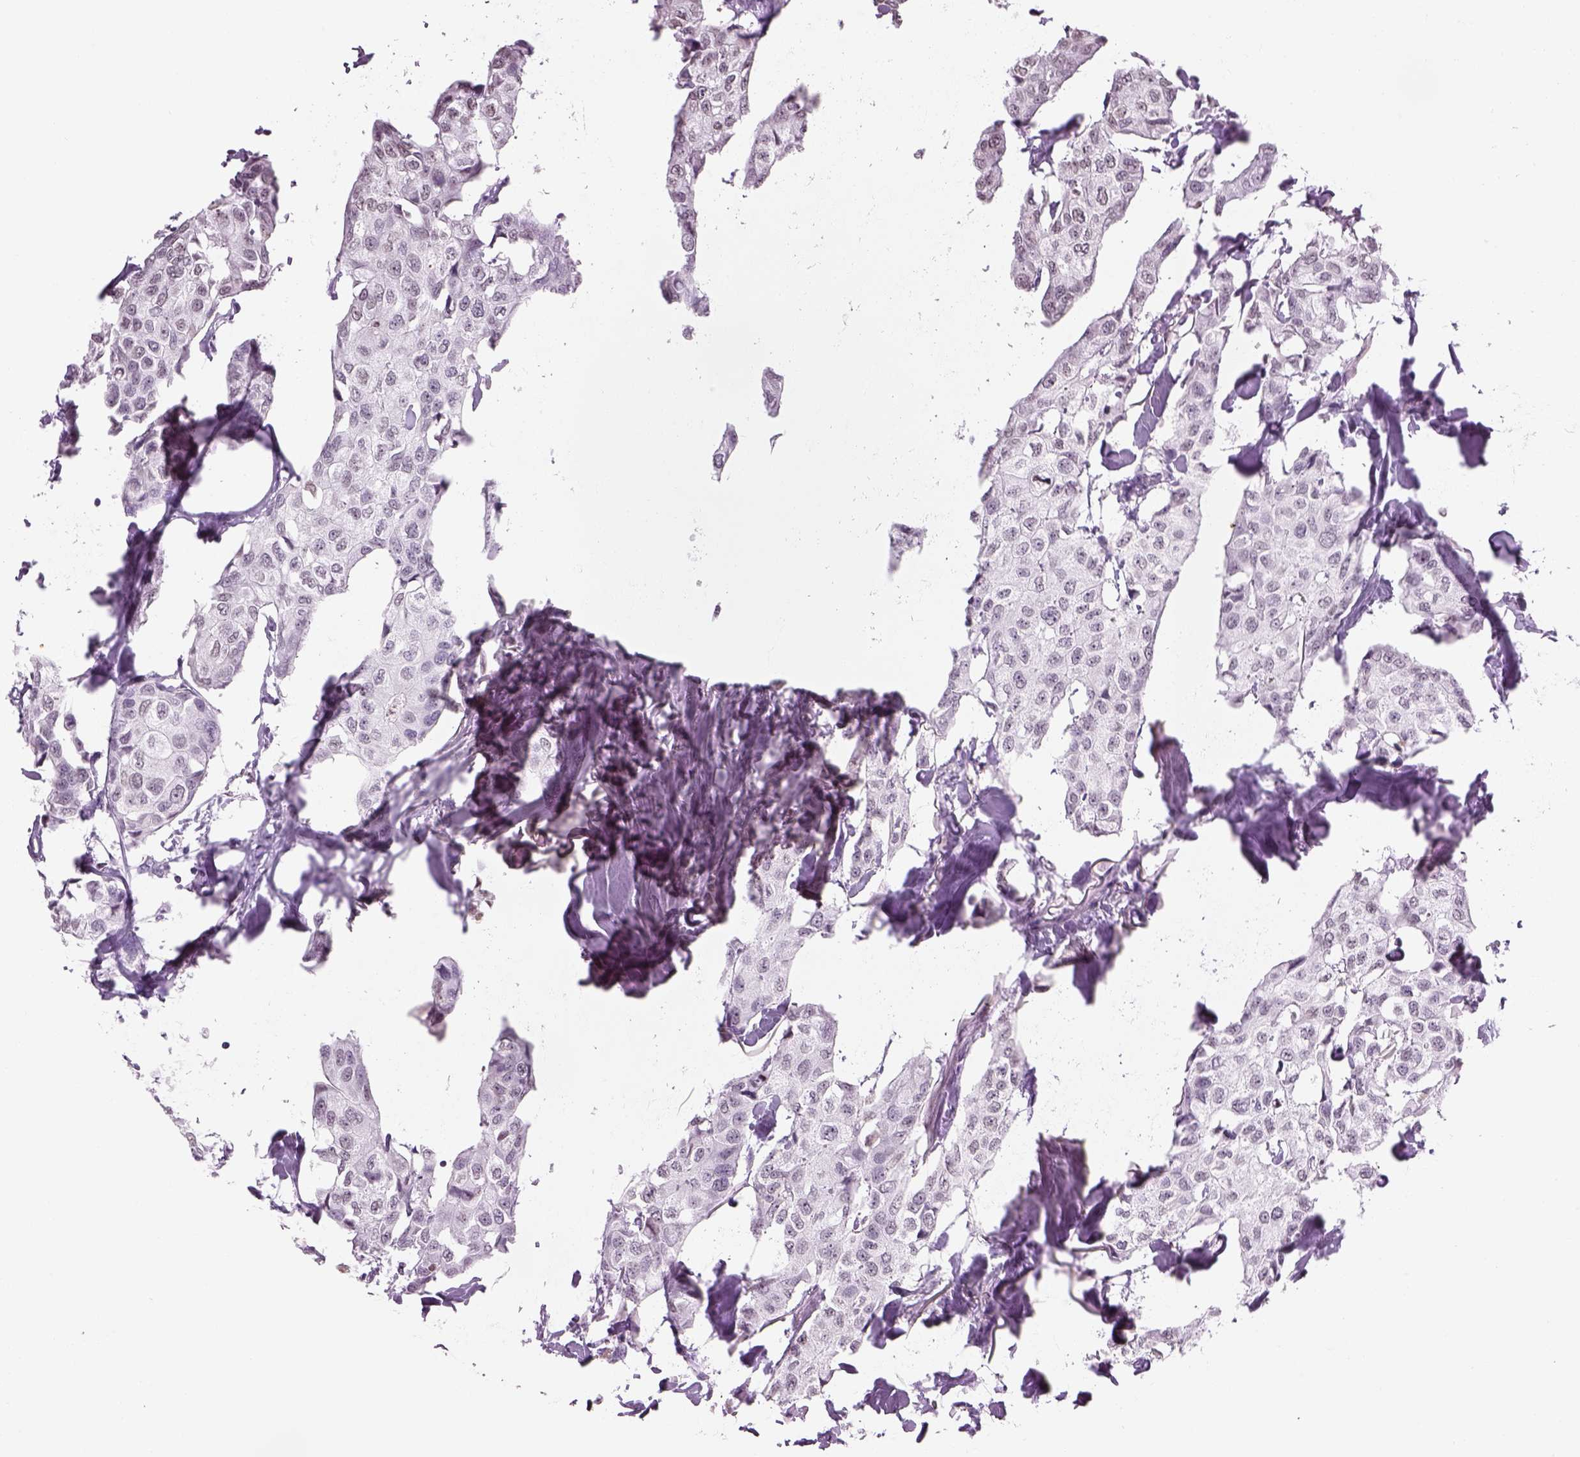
{"staining": {"intensity": "negative", "quantity": "none", "location": "none"}, "tissue": "breast cancer", "cell_type": "Tumor cells", "image_type": "cancer", "snomed": [{"axis": "morphology", "description": "Duct carcinoma"}, {"axis": "topography", "description": "Breast"}], "caption": "This is a image of immunohistochemistry (IHC) staining of breast cancer (intraductal carcinoma), which shows no positivity in tumor cells. Brightfield microscopy of IHC stained with DAB (3,3'-diaminobenzidine) (brown) and hematoxylin (blue), captured at high magnification.", "gene": "BARHL1", "patient": {"sex": "female", "age": 80}}